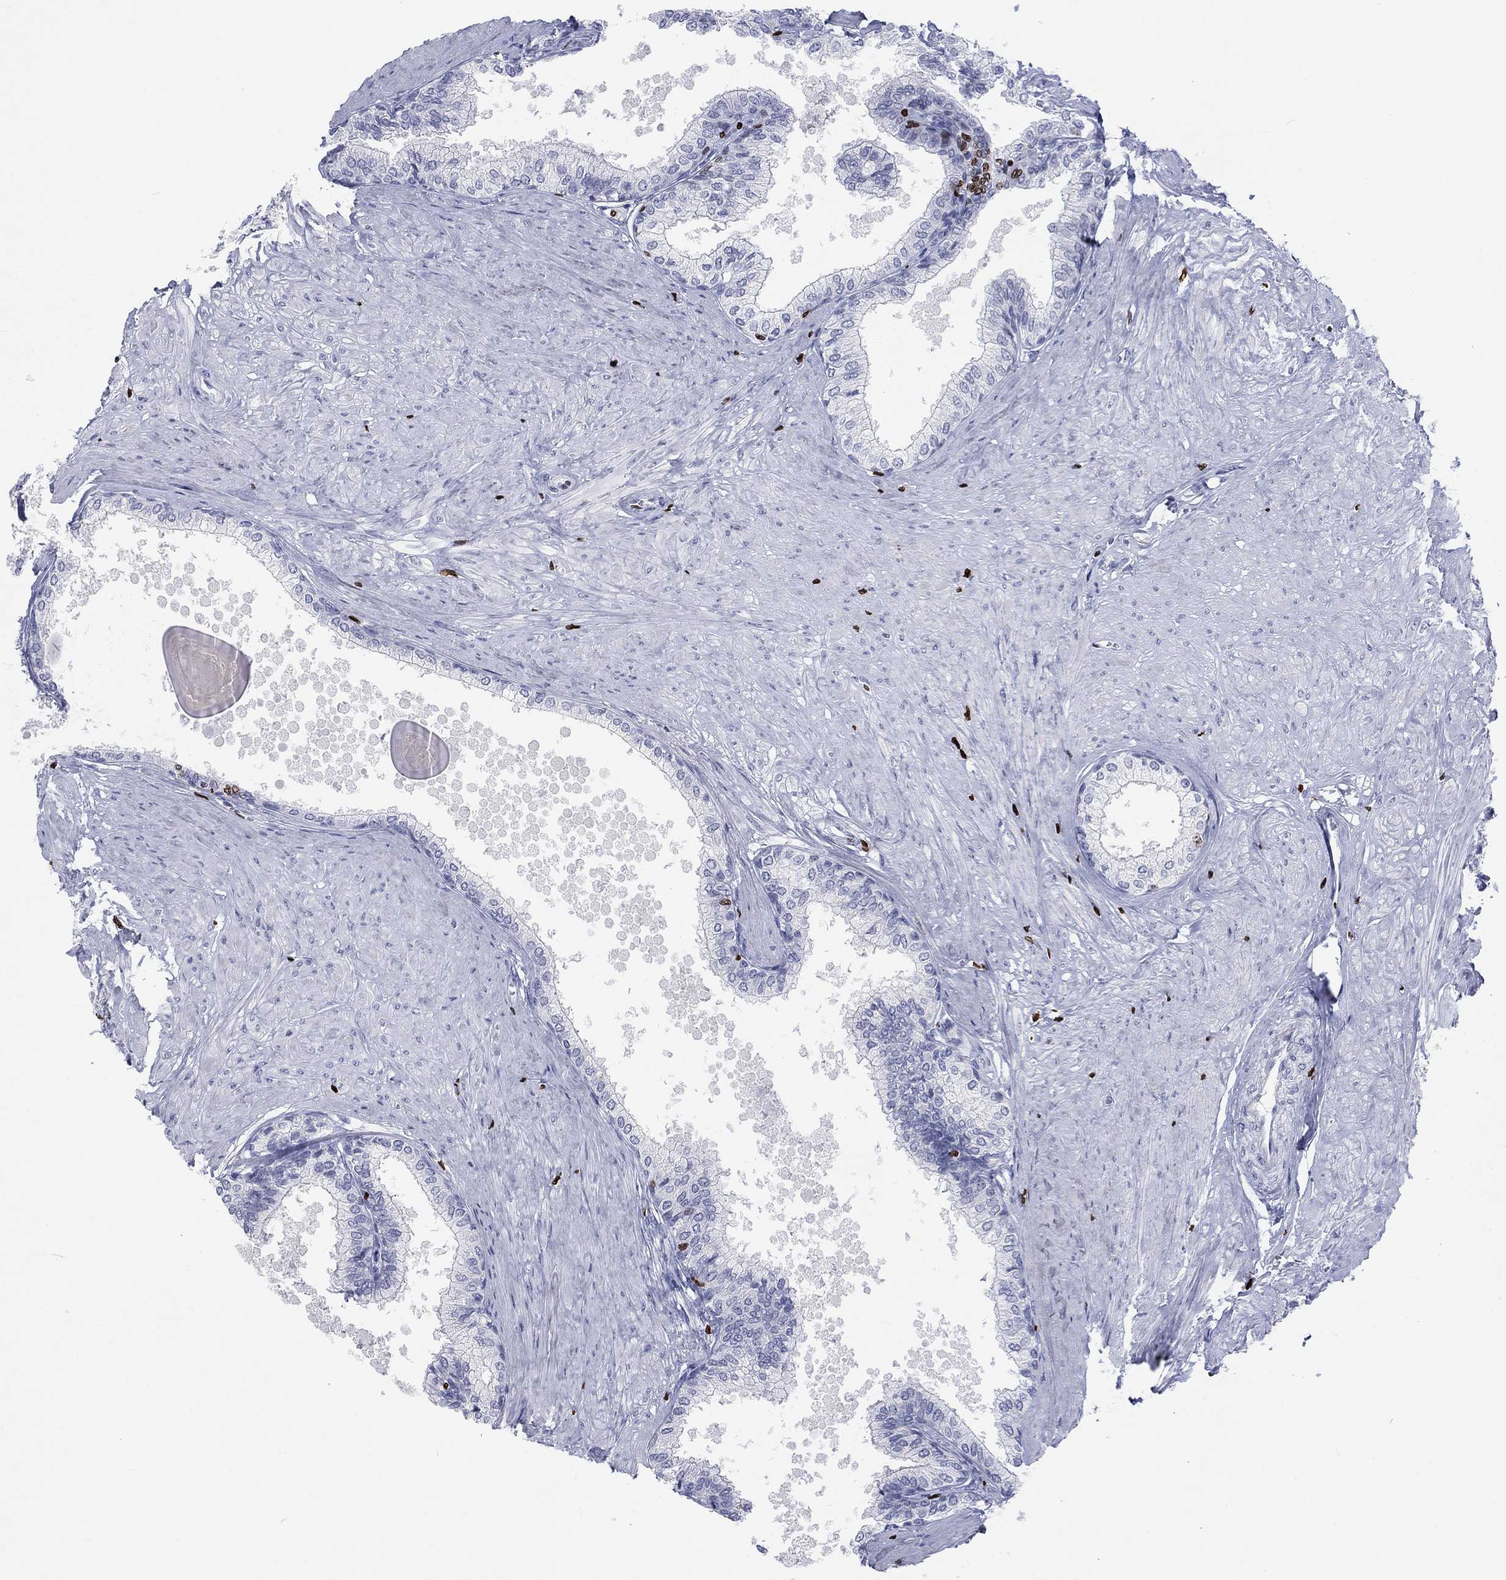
{"staining": {"intensity": "negative", "quantity": "none", "location": "none"}, "tissue": "prostate", "cell_type": "Glandular cells", "image_type": "normal", "snomed": [{"axis": "morphology", "description": "Normal tissue, NOS"}, {"axis": "topography", "description": "Prostate"}], "caption": "High power microscopy histopathology image of an immunohistochemistry (IHC) histopathology image of benign prostate, revealing no significant expression in glandular cells.", "gene": "H1", "patient": {"sex": "male", "age": 63}}